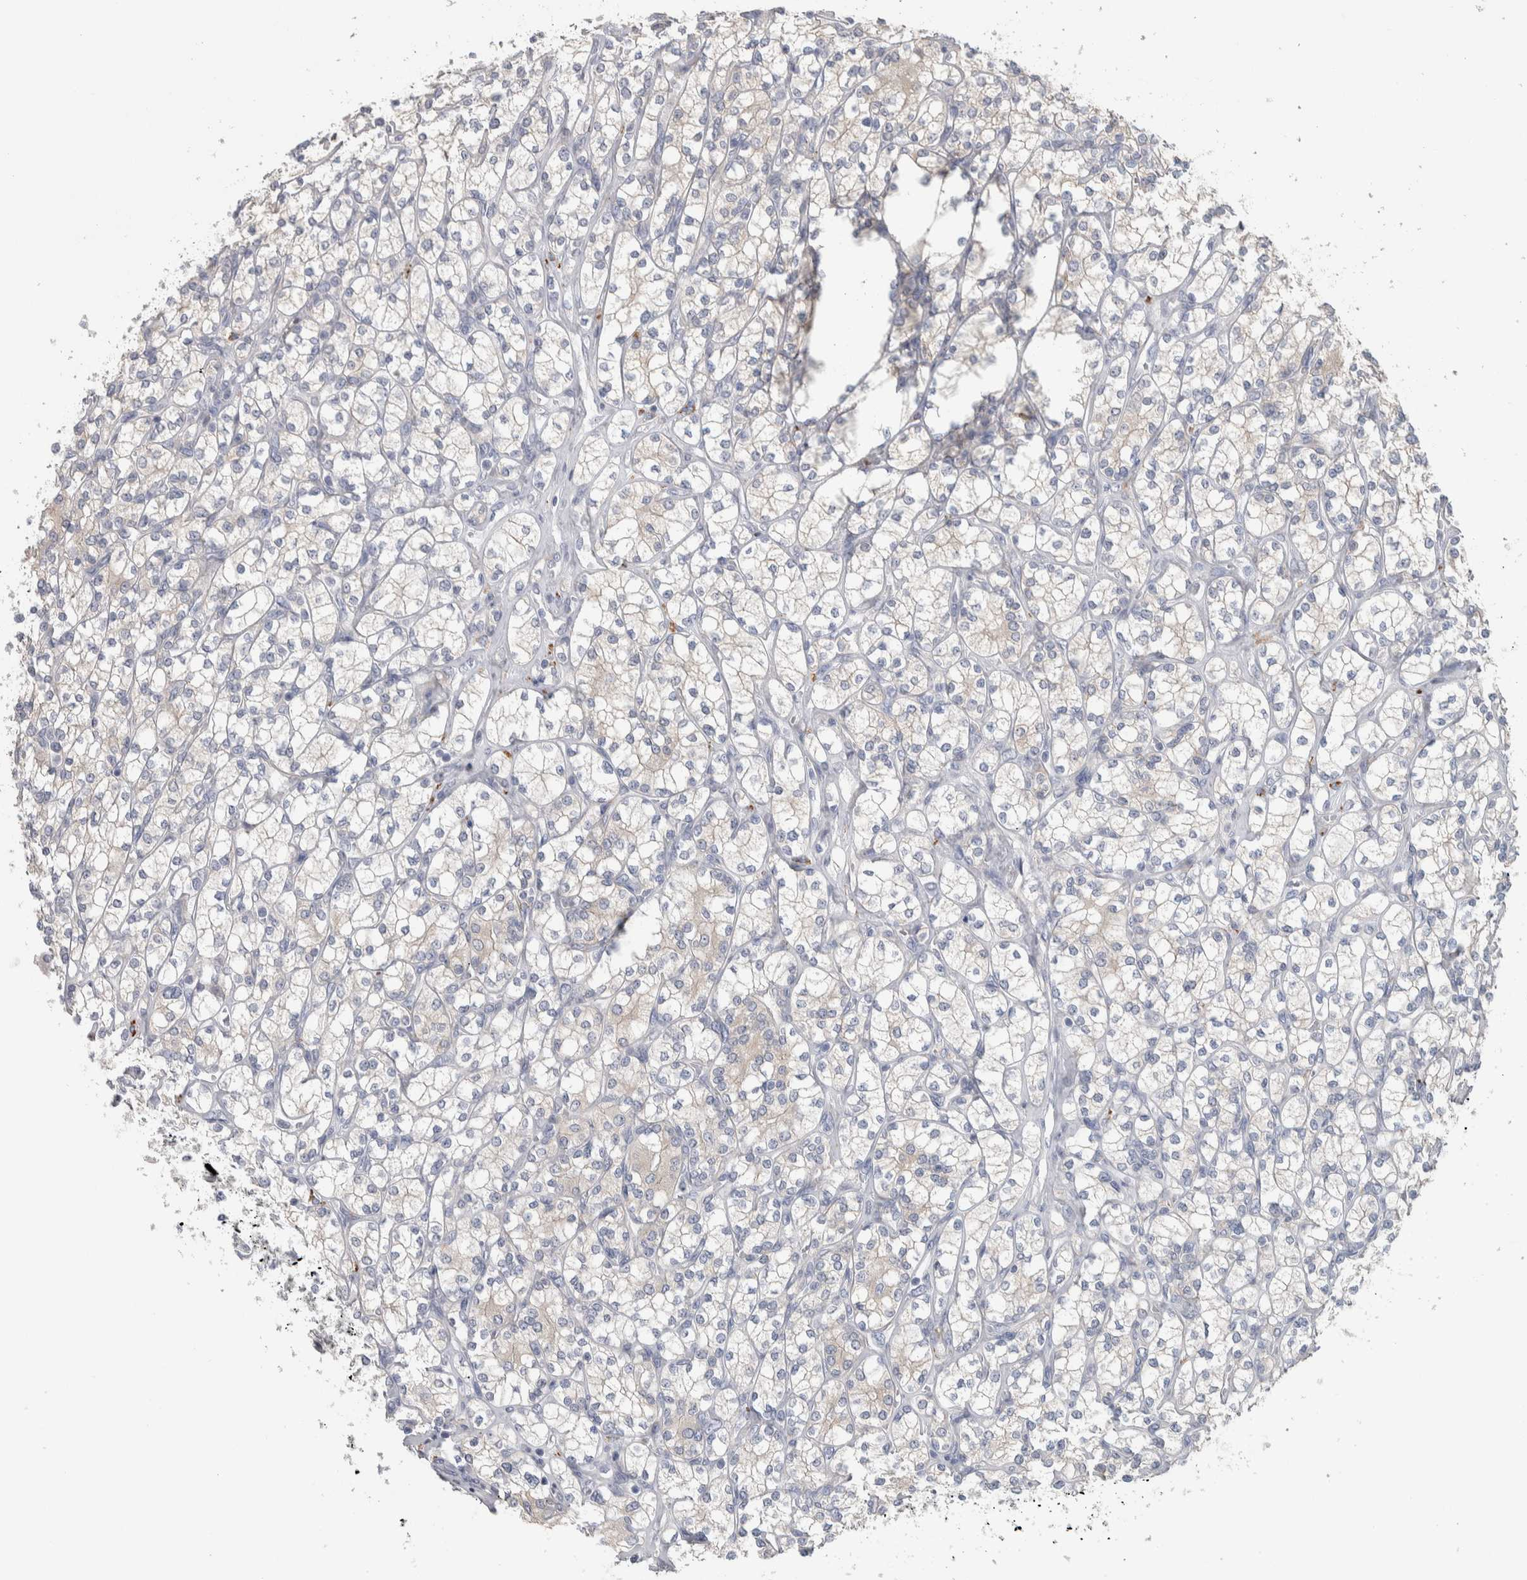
{"staining": {"intensity": "negative", "quantity": "none", "location": "none"}, "tissue": "renal cancer", "cell_type": "Tumor cells", "image_type": "cancer", "snomed": [{"axis": "morphology", "description": "Adenocarcinoma, NOS"}, {"axis": "topography", "description": "Kidney"}], "caption": "Tumor cells show no significant protein positivity in renal cancer (adenocarcinoma). (Stains: DAB (3,3'-diaminobenzidine) IHC with hematoxylin counter stain, Microscopy: brightfield microscopy at high magnification).", "gene": "GPHN", "patient": {"sex": "male", "age": 77}}